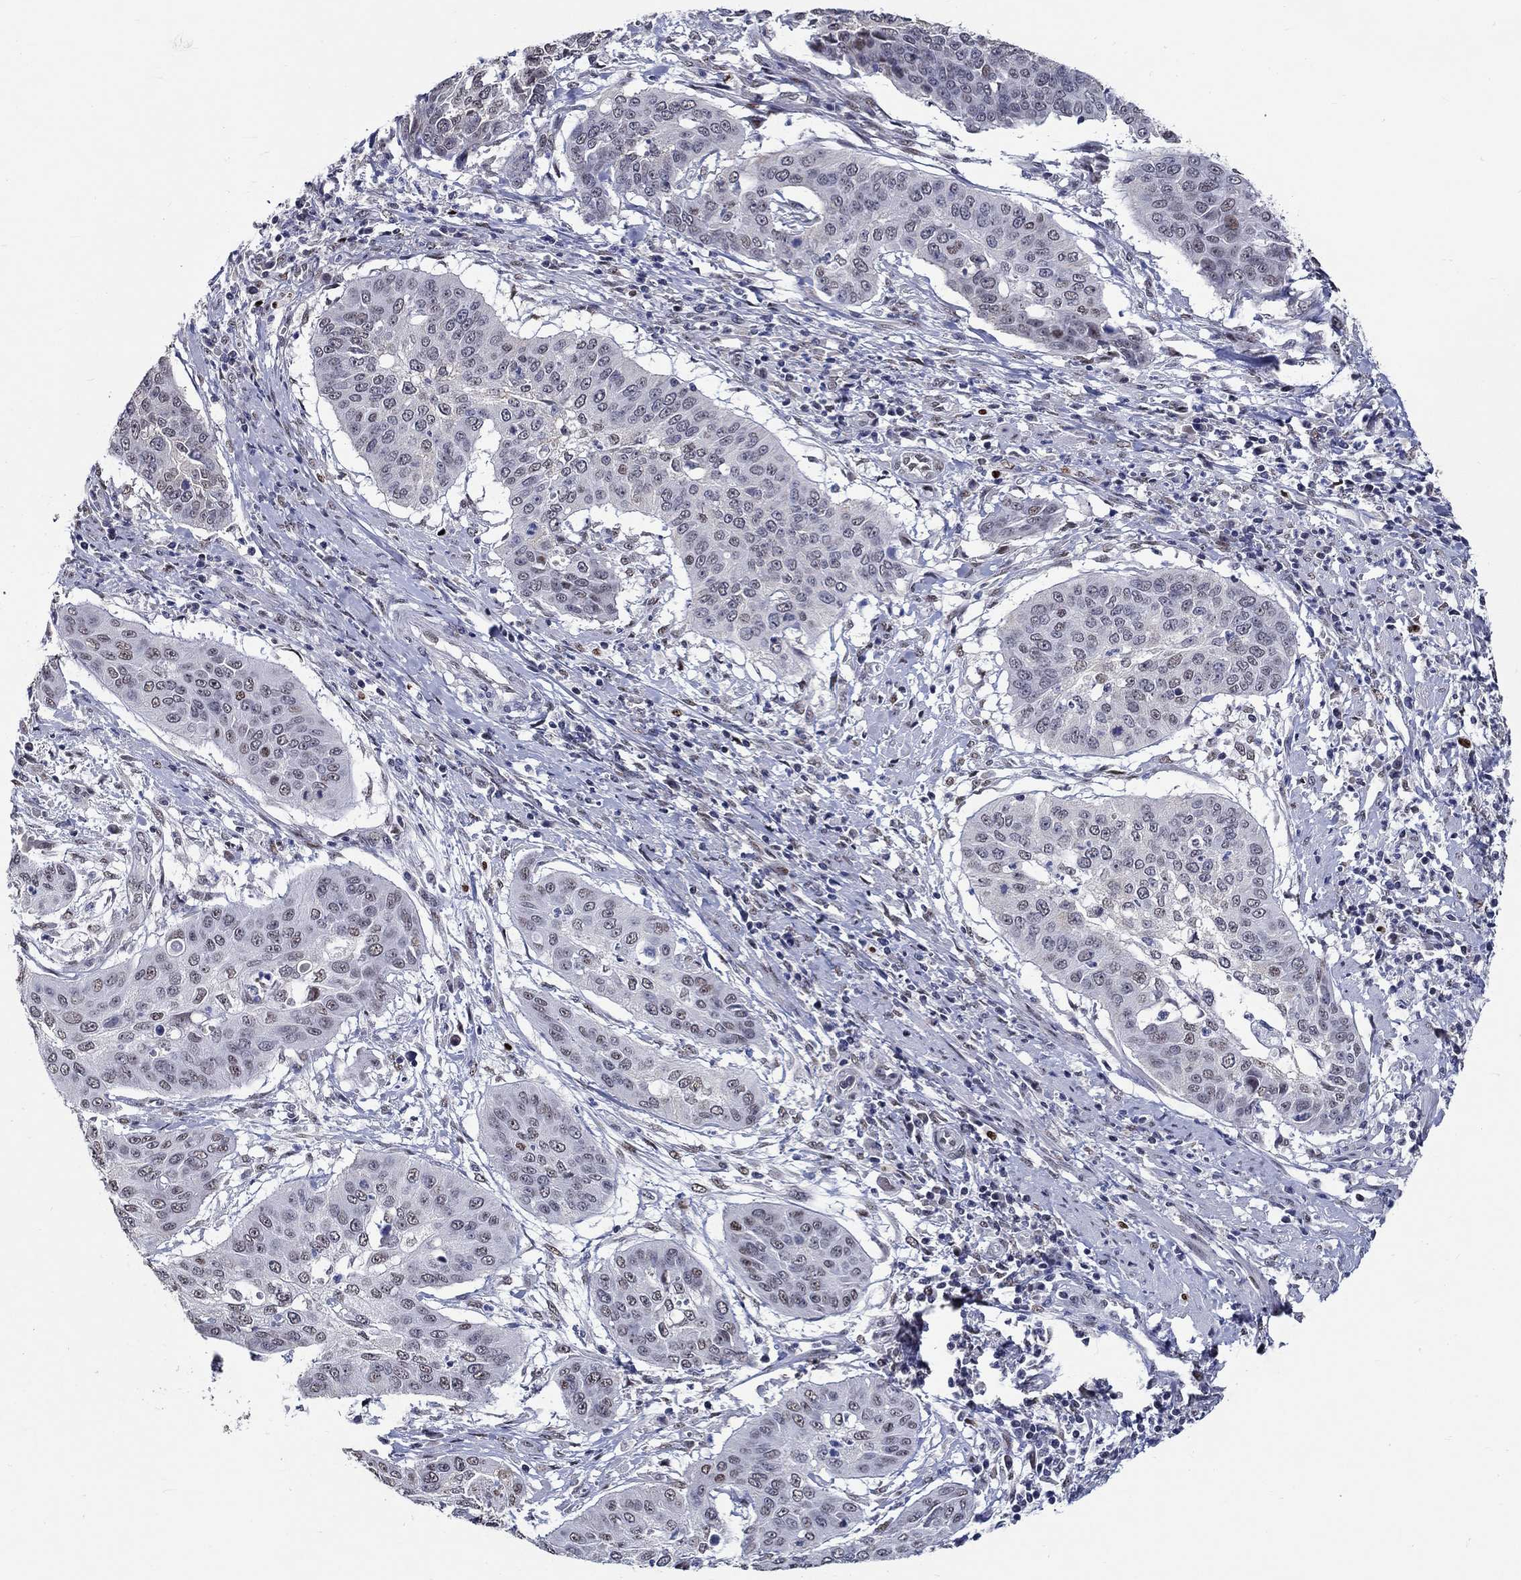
{"staining": {"intensity": "moderate", "quantity": "<25%", "location": "nuclear"}, "tissue": "cervical cancer", "cell_type": "Tumor cells", "image_type": "cancer", "snomed": [{"axis": "morphology", "description": "Squamous cell carcinoma, NOS"}, {"axis": "topography", "description": "Cervix"}], "caption": "IHC of cervical cancer (squamous cell carcinoma) shows low levels of moderate nuclear positivity in approximately <25% of tumor cells. Nuclei are stained in blue.", "gene": "GATA2", "patient": {"sex": "female", "age": 39}}